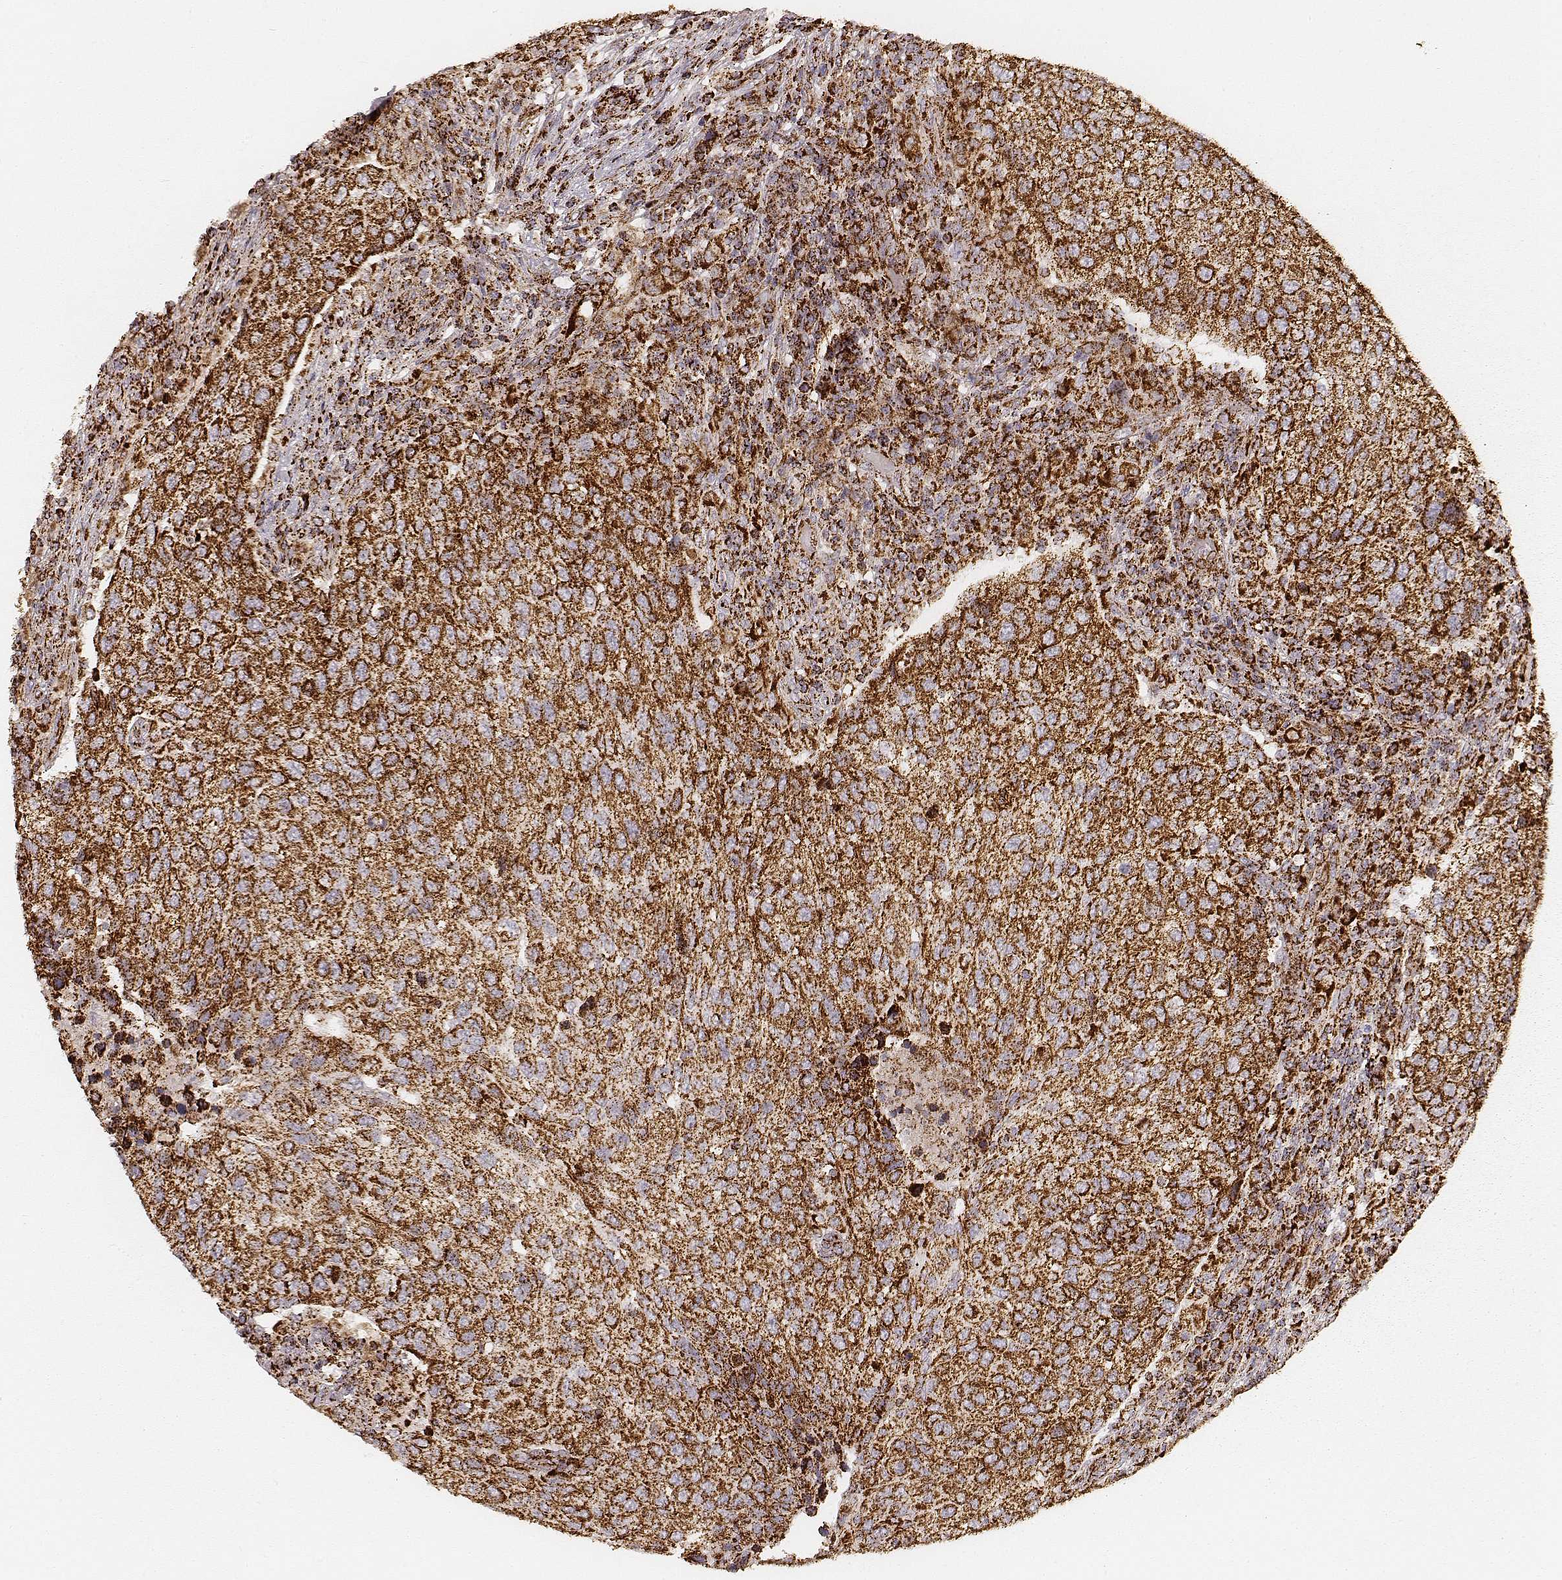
{"staining": {"intensity": "strong", "quantity": ">75%", "location": "cytoplasmic/membranous"}, "tissue": "urothelial cancer", "cell_type": "Tumor cells", "image_type": "cancer", "snomed": [{"axis": "morphology", "description": "Urothelial carcinoma, High grade"}, {"axis": "topography", "description": "Urinary bladder"}], "caption": "Strong cytoplasmic/membranous expression is present in about >75% of tumor cells in urothelial cancer.", "gene": "CS", "patient": {"sex": "female", "age": 78}}